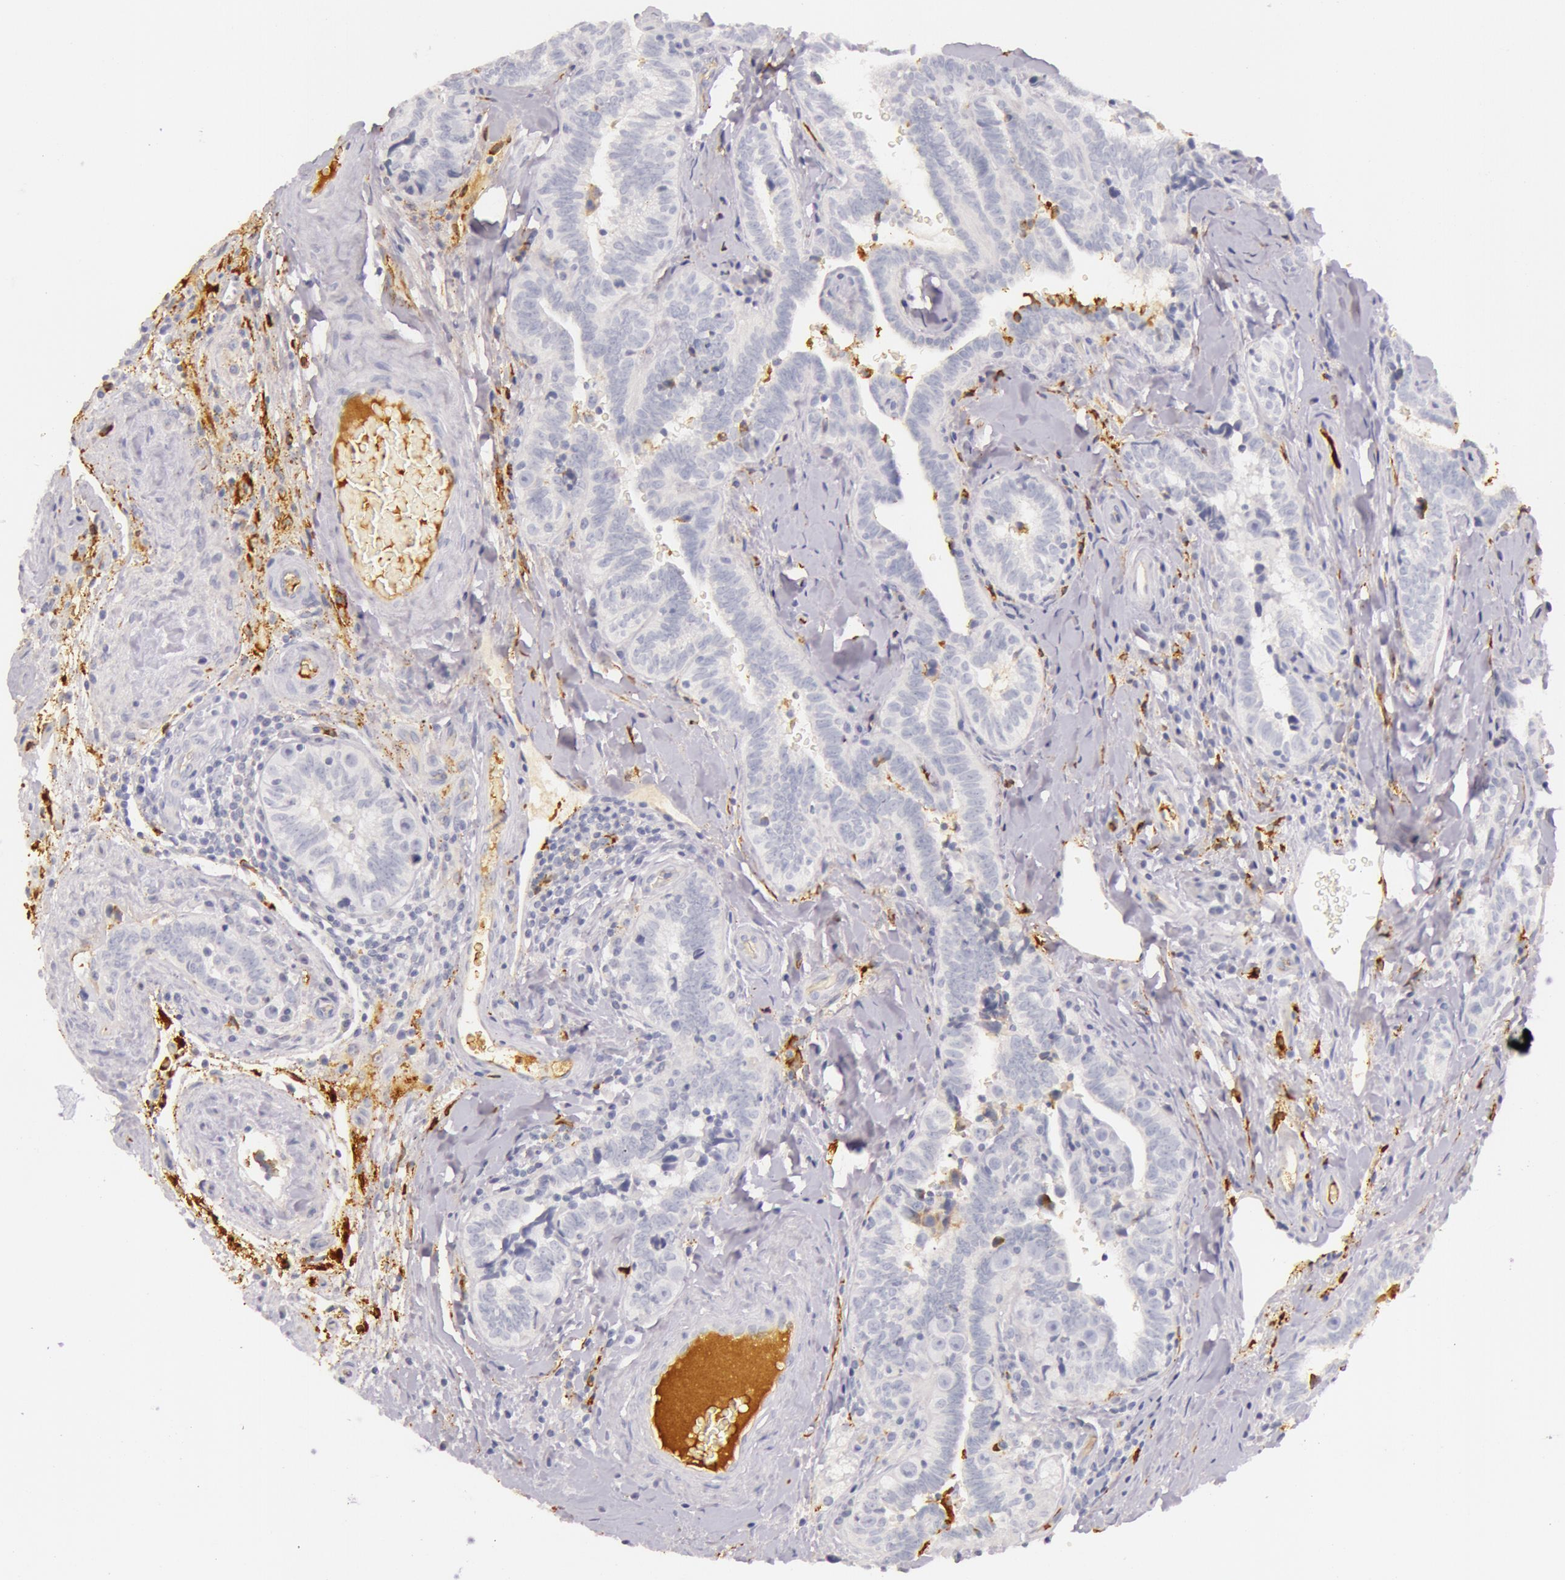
{"staining": {"intensity": "negative", "quantity": "none", "location": "none"}, "tissue": "testis cancer", "cell_type": "Tumor cells", "image_type": "cancer", "snomed": [{"axis": "morphology", "description": "Seminoma, NOS"}, {"axis": "topography", "description": "Testis"}], "caption": "IHC of human testis seminoma displays no expression in tumor cells.", "gene": "C4BPA", "patient": {"sex": "male", "age": 32}}